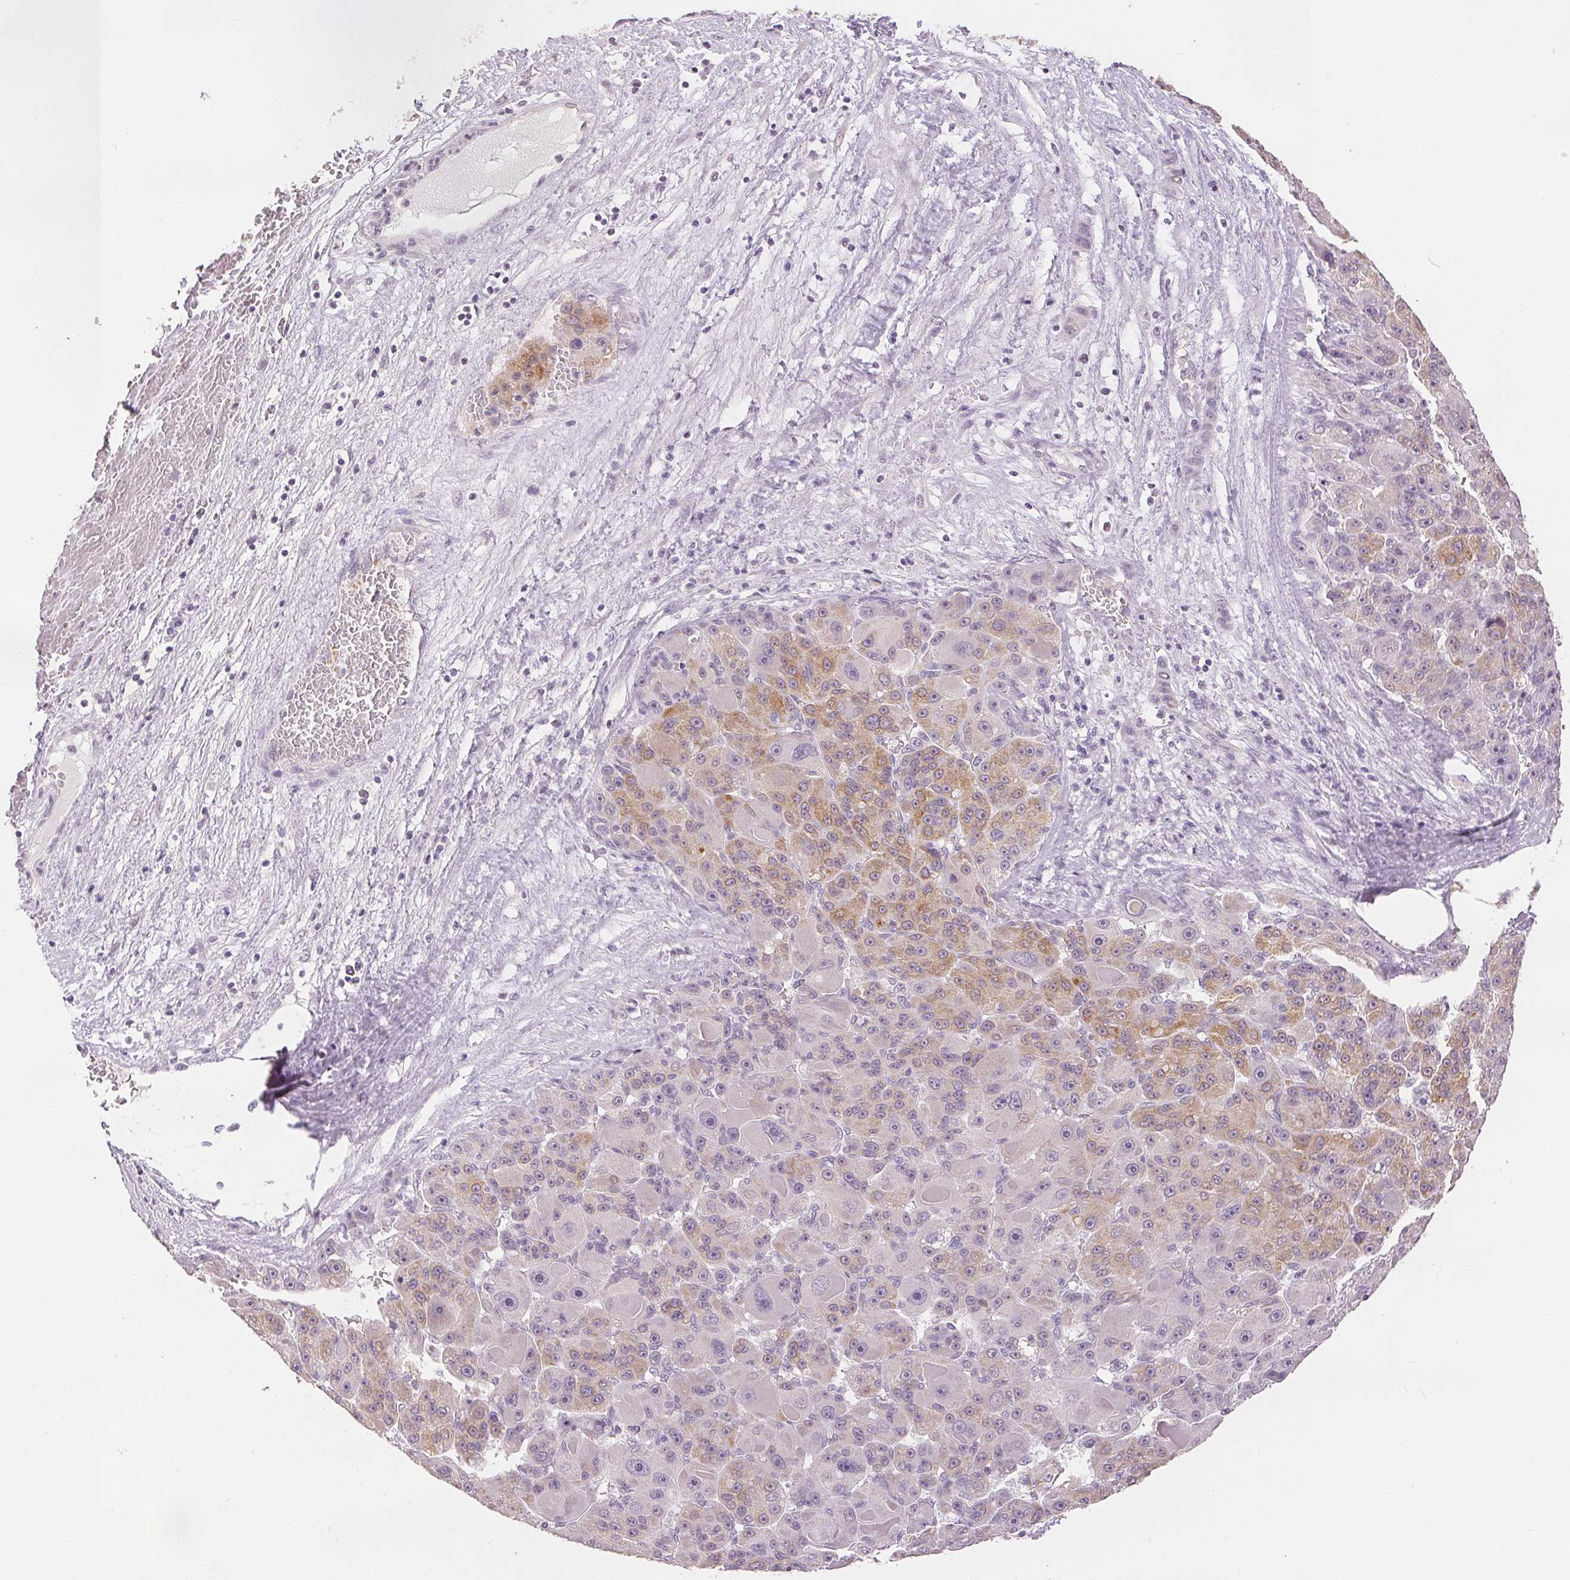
{"staining": {"intensity": "moderate", "quantity": "25%-75%", "location": "cytoplasmic/membranous"}, "tissue": "liver cancer", "cell_type": "Tumor cells", "image_type": "cancer", "snomed": [{"axis": "morphology", "description": "Carcinoma, Hepatocellular, NOS"}, {"axis": "topography", "description": "Liver"}], "caption": "High-power microscopy captured an immunohistochemistry histopathology image of hepatocellular carcinoma (liver), revealing moderate cytoplasmic/membranous expression in about 25%-75% of tumor cells.", "gene": "SLC27A5", "patient": {"sex": "male", "age": 76}}